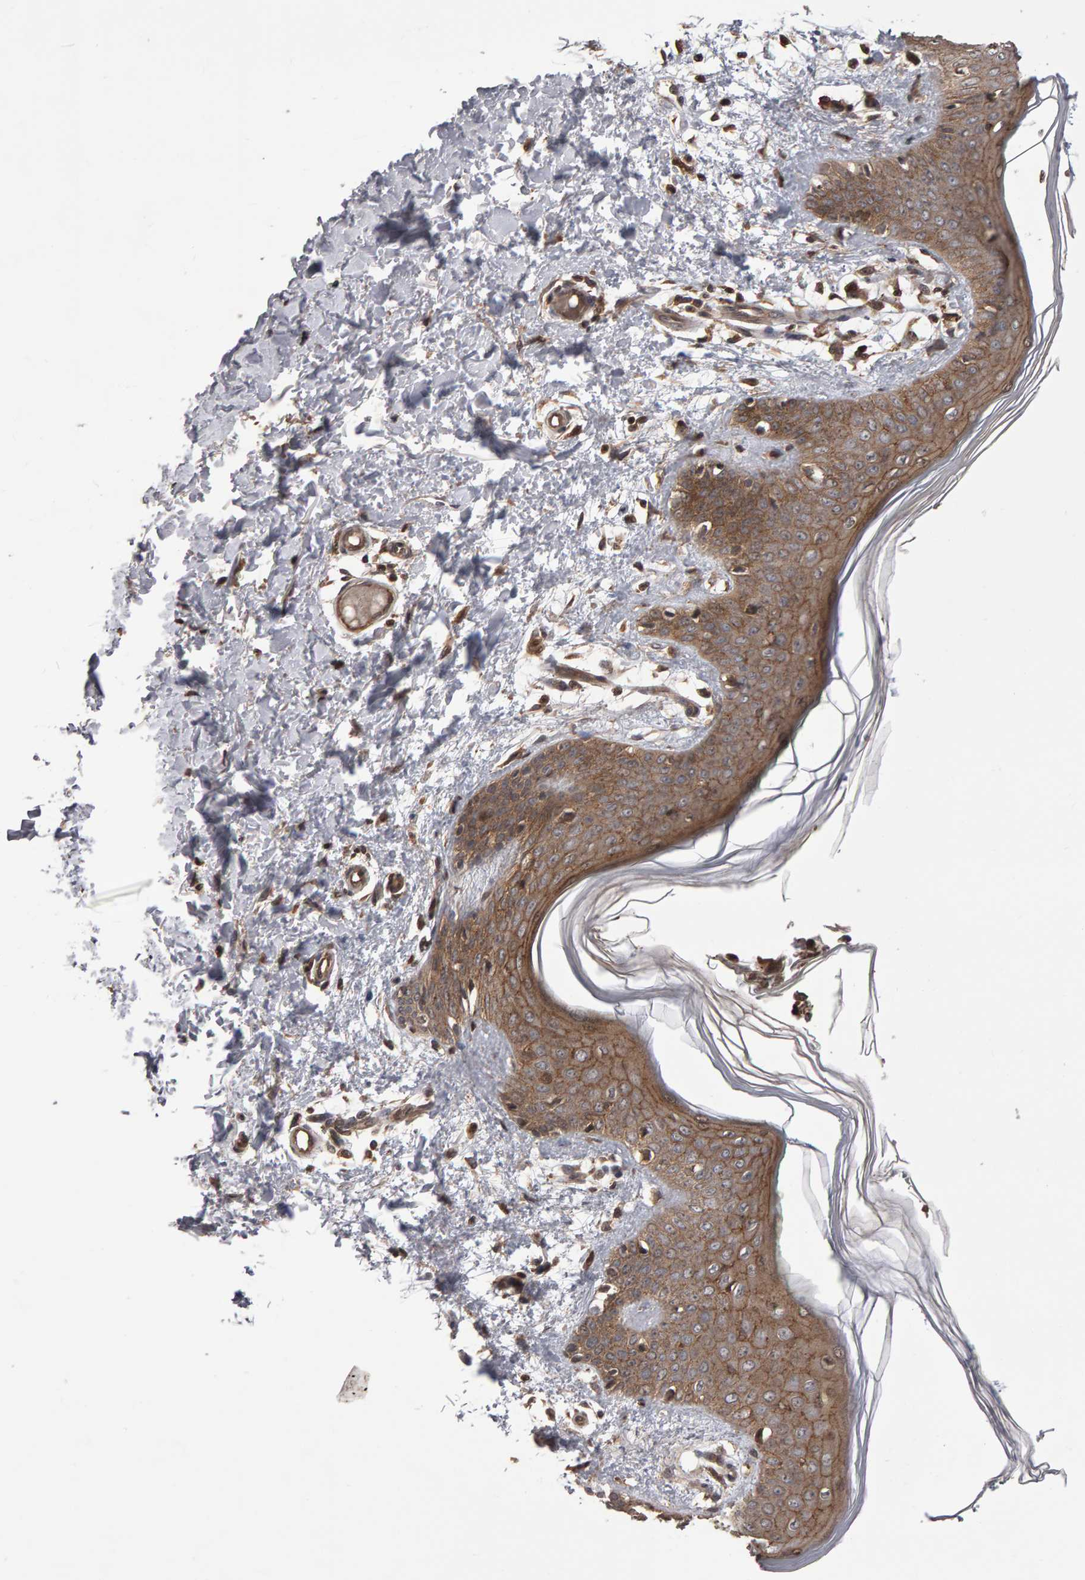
{"staining": {"intensity": "moderate", "quantity": "25%-75%", "location": "cytoplasmic/membranous"}, "tissue": "skin", "cell_type": "Fibroblasts", "image_type": "normal", "snomed": [{"axis": "morphology", "description": "Normal tissue, NOS"}, {"axis": "topography", "description": "Skin"}], "caption": "Normal skin displays moderate cytoplasmic/membranous expression in about 25%-75% of fibroblasts (DAB IHC, brown staining for protein, blue staining for nuclei)..", "gene": "SCRIB", "patient": {"sex": "male", "age": 53}}